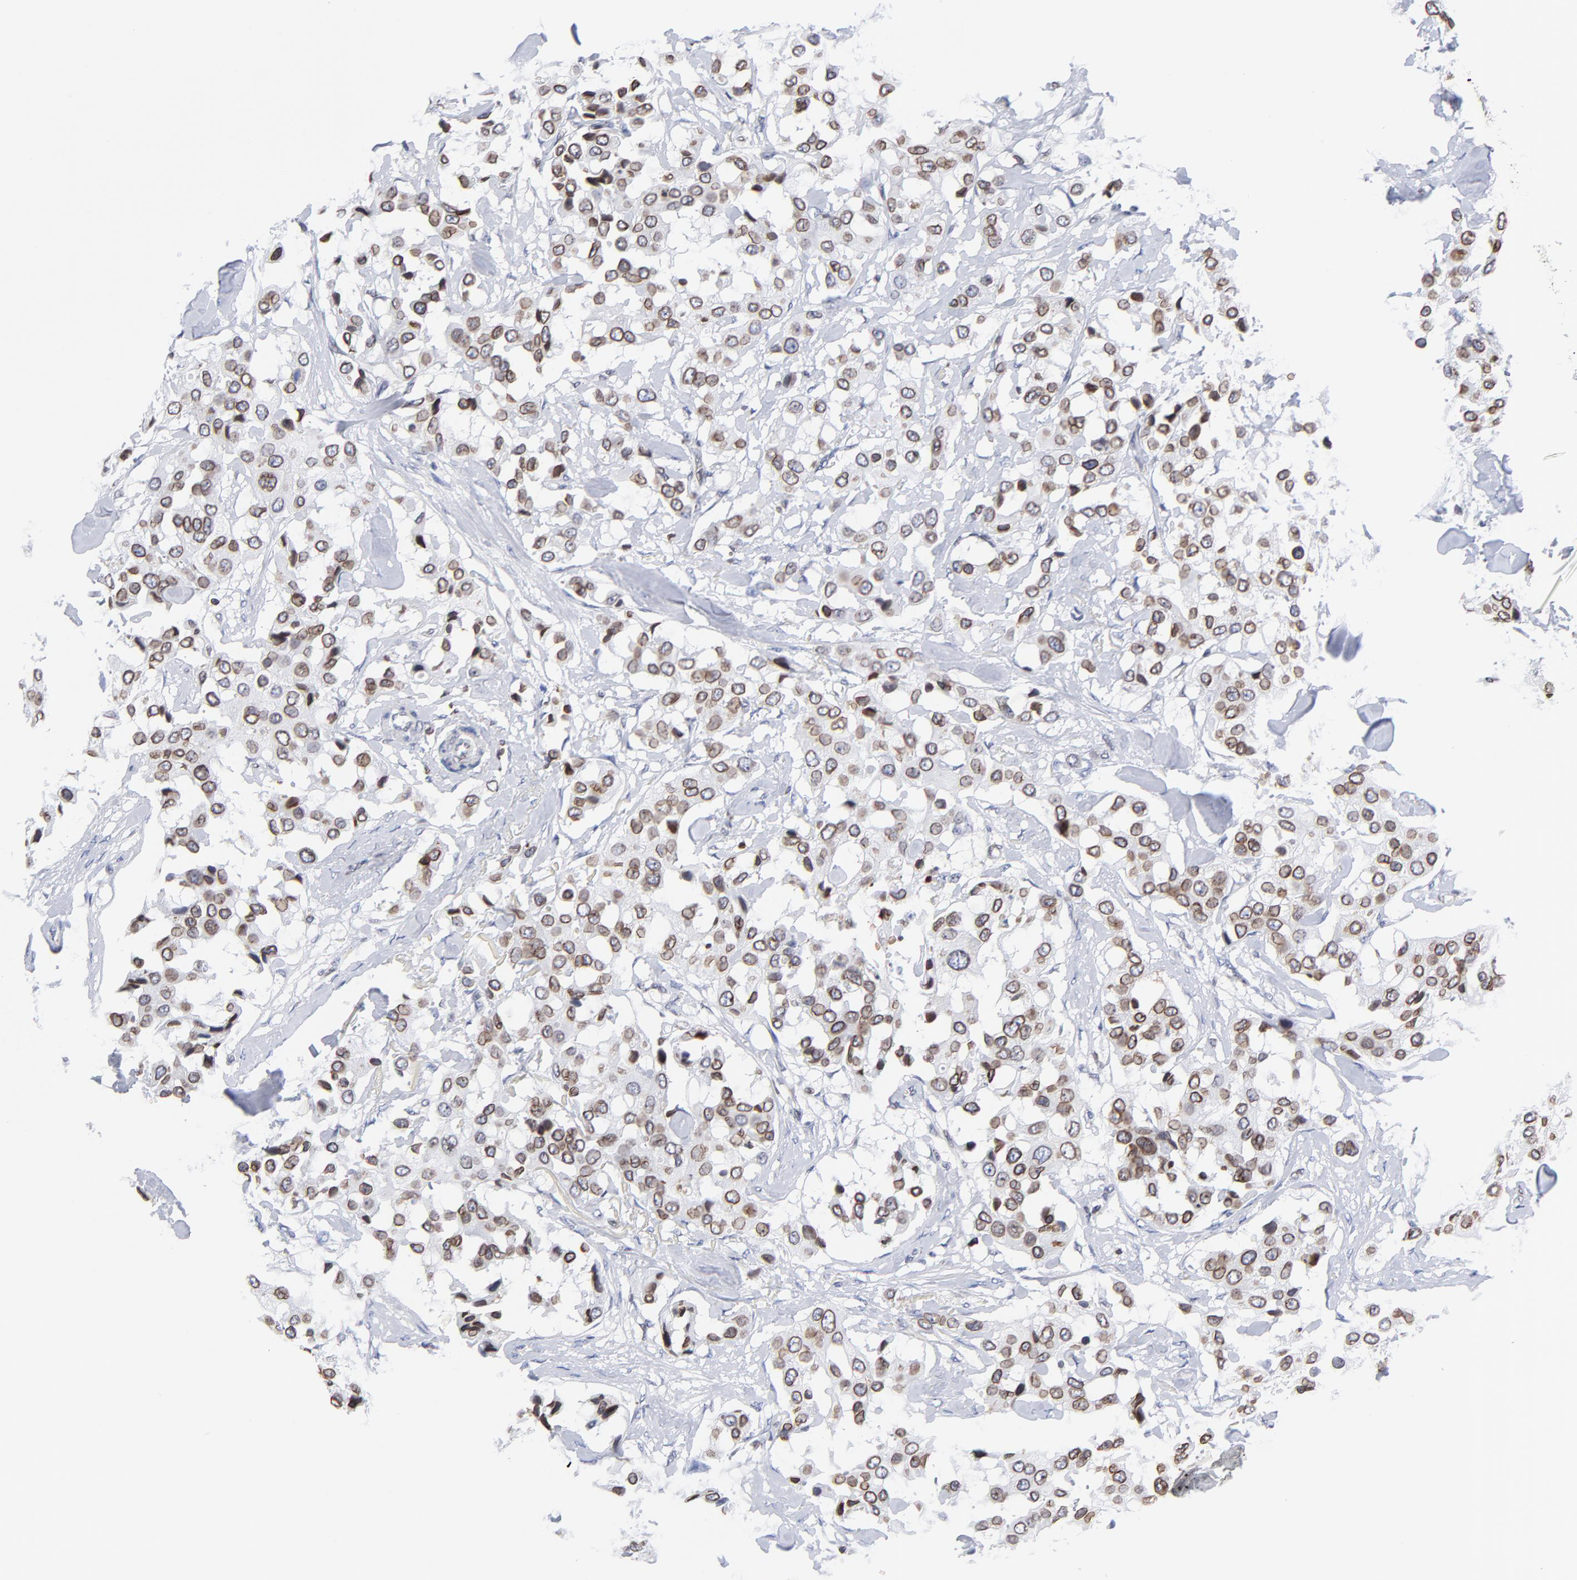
{"staining": {"intensity": "moderate", "quantity": ">75%", "location": "cytoplasmic/membranous,nuclear"}, "tissue": "breast cancer", "cell_type": "Tumor cells", "image_type": "cancer", "snomed": [{"axis": "morphology", "description": "Duct carcinoma"}, {"axis": "topography", "description": "Breast"}], "caption": "Brown immunohistochemical staining in human breast cancer (infiltrating ductal carcinoma) demonstrates moderate cytoplasmic/membranous and nuclear expression in approximately >75% of tumor cells.", "gene": "THAP7", "patient": {"sex": "female", "age": 80}}